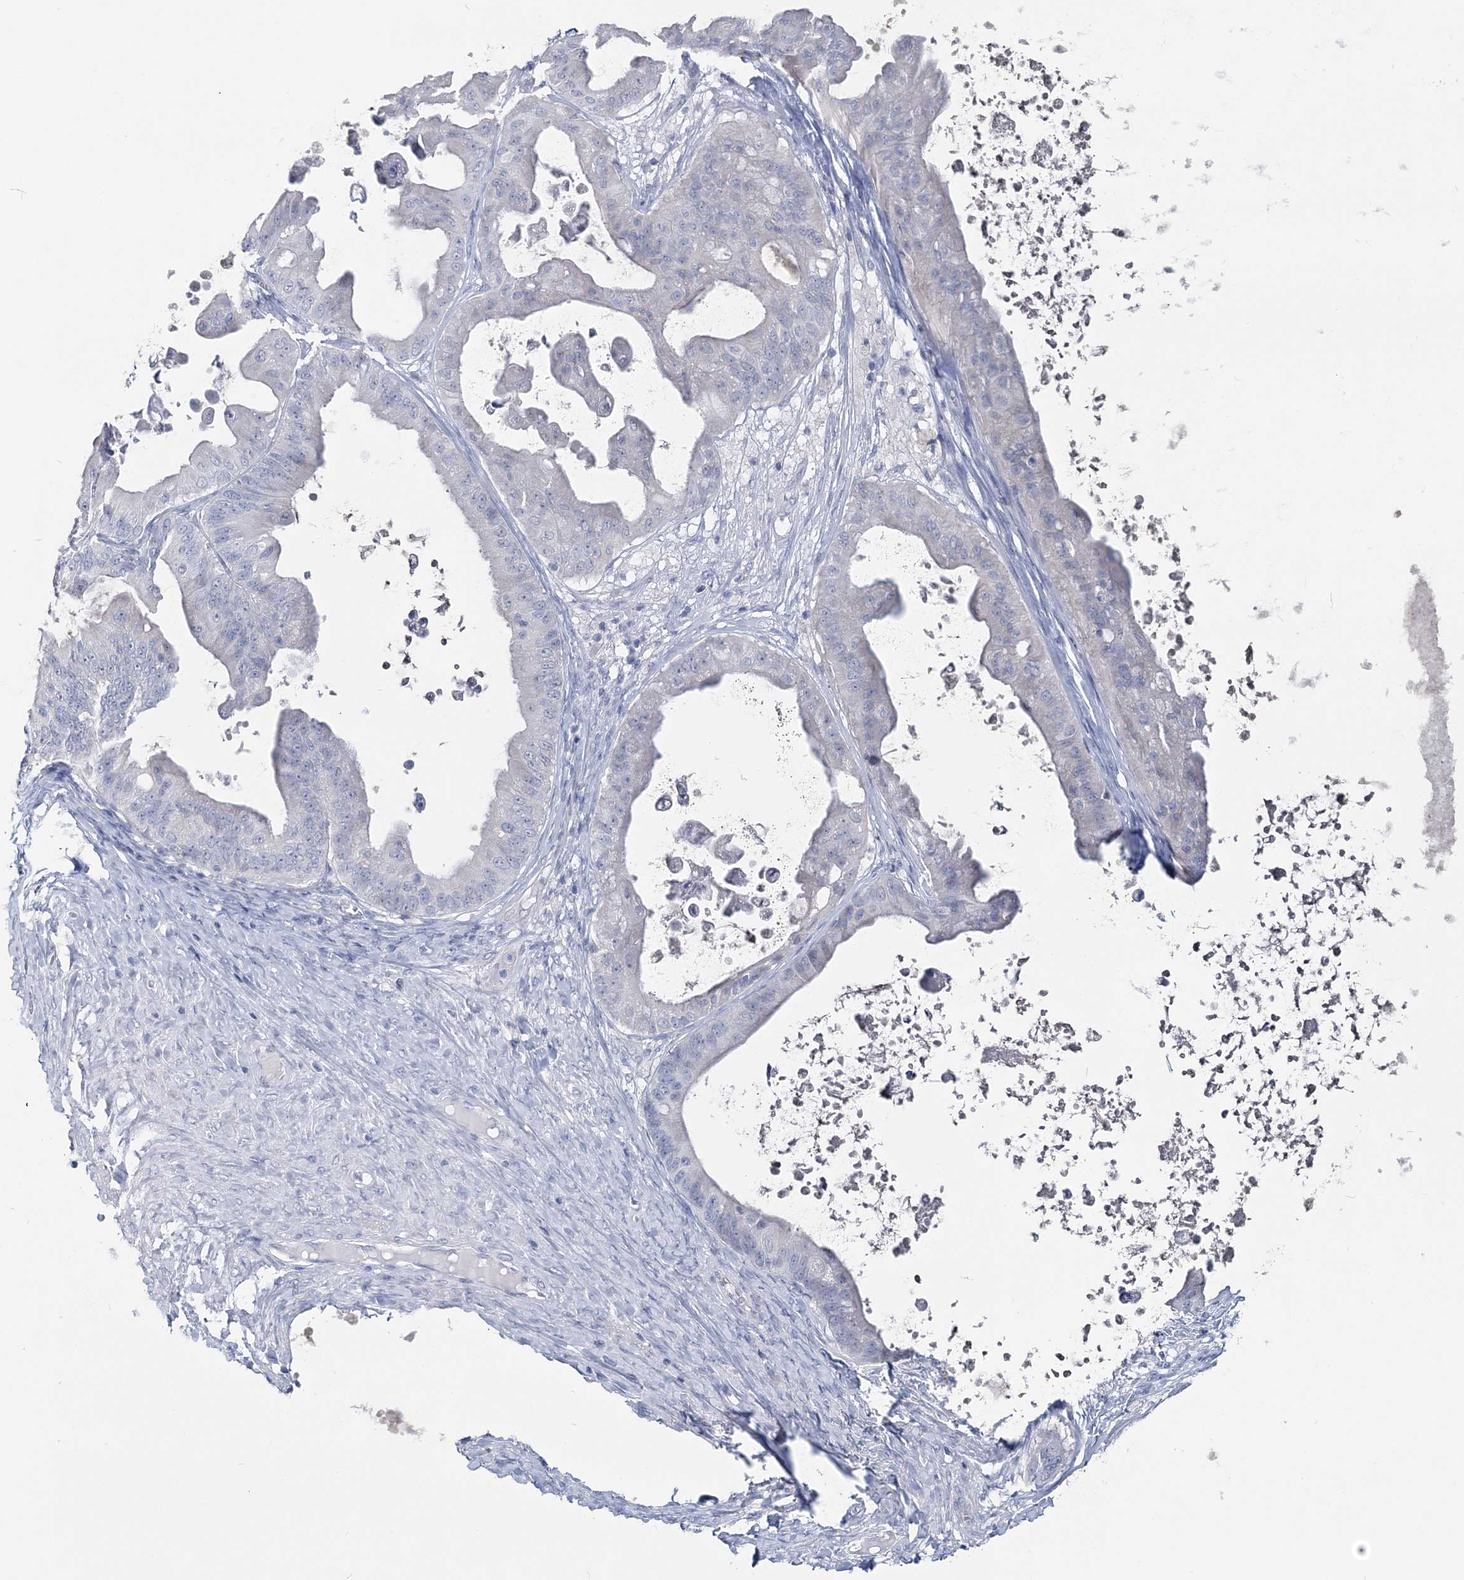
{"staining": {"intensity": "negative", "quantity": "none", "location": "none"}, "tissue": "ovarian cancer", "cell_type": "Tumor cells", "image_type": "cancer", "snomed": [{"axis": "morphology", "description": "Cystadenocarcinoma, mucinous, NOS"}, {"axis": "topography", "description": "Ovary"}], "caption": "Immunohistochemistry (IHC) micrograph of neoplastic tissue: human mucinous cystadenocarcinoma (ovarian) stained with DAB displays no significant protein expression in tumor cells.", "gene": "CYP3A4", "patient": {"sex": "female", "age": 37}}